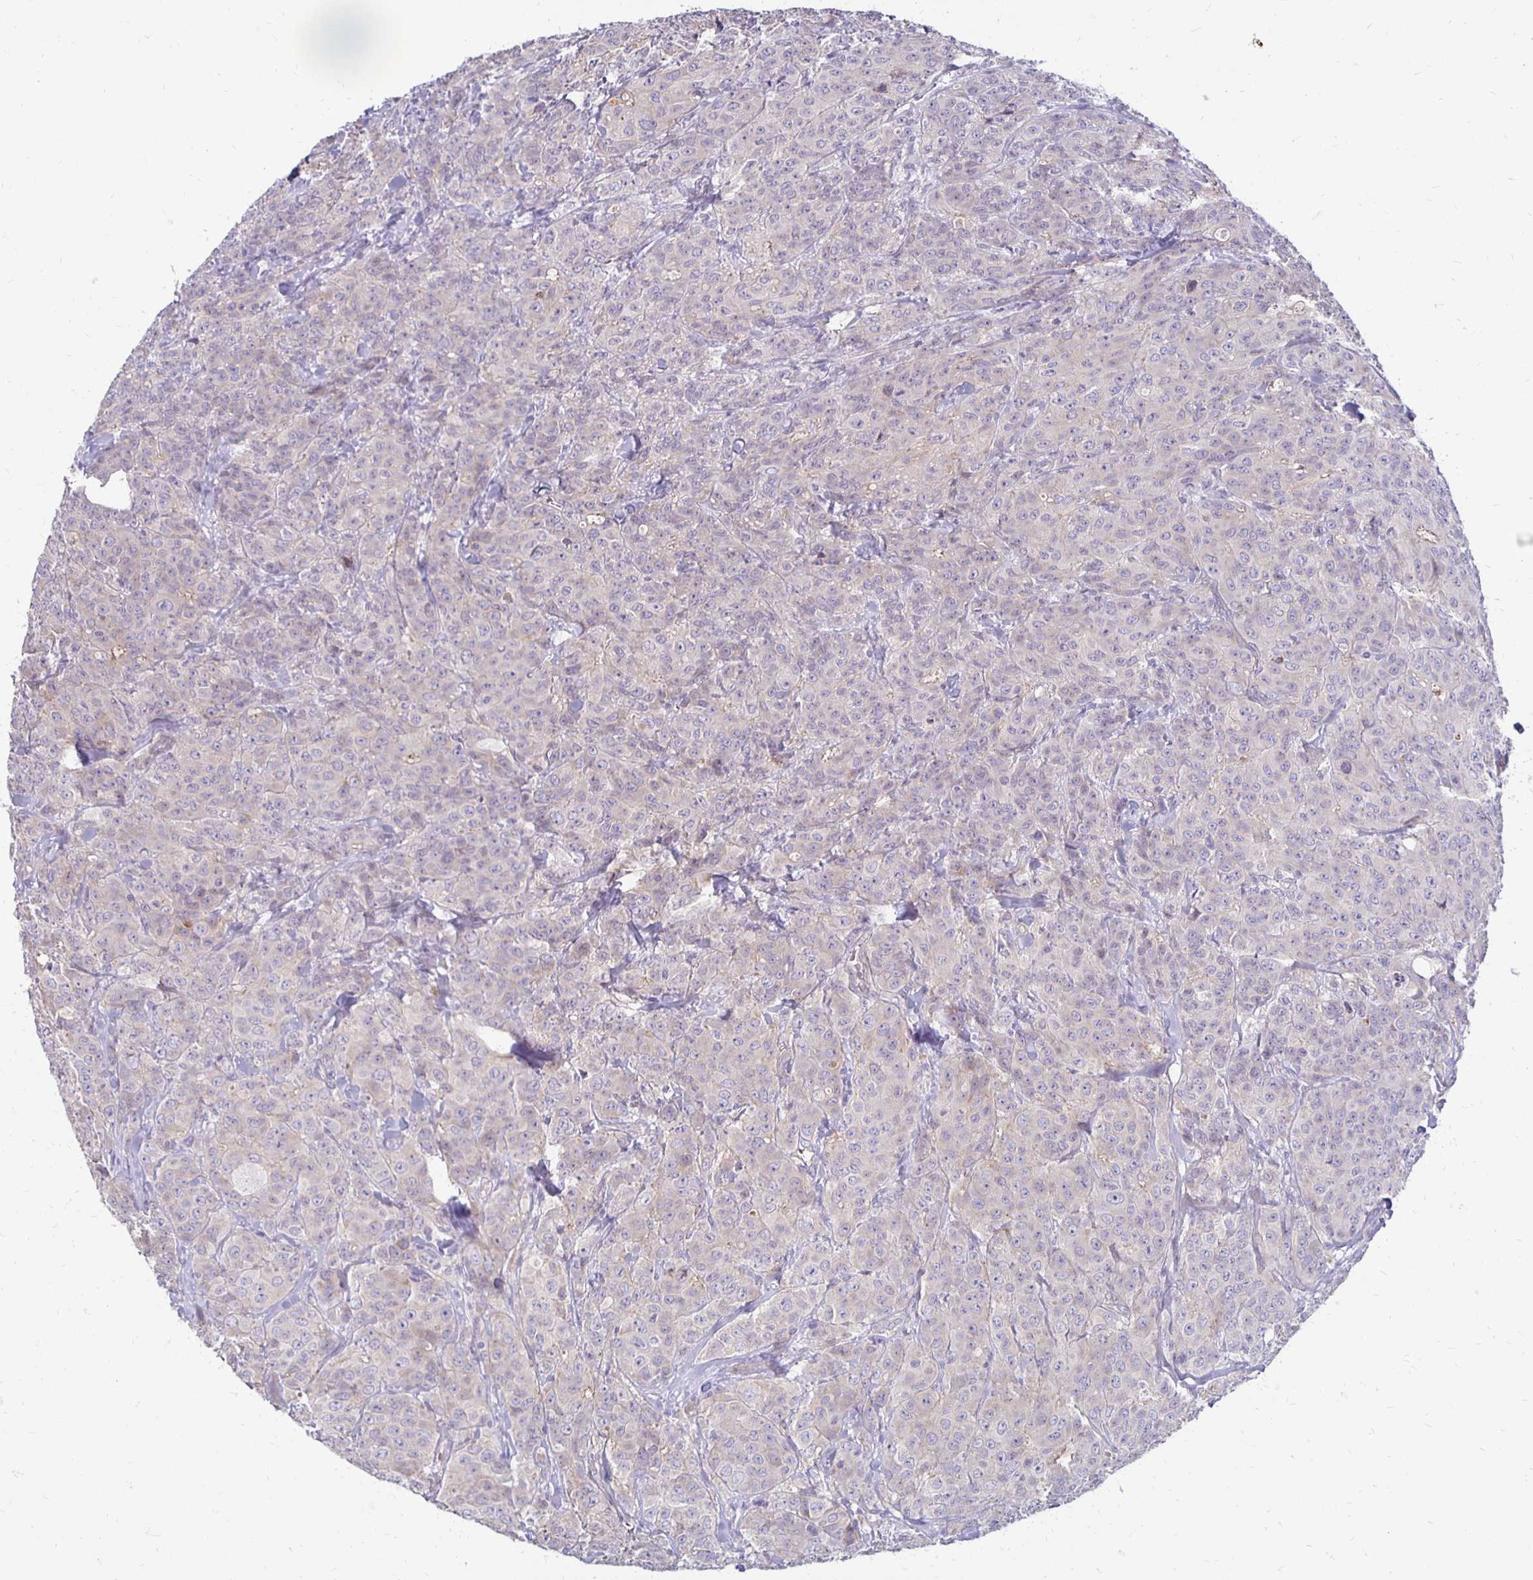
{"staining": {"intensity": "negative", "quantity": "none", "location": "none"}, "tissue": "breast cancer", "cell_type": "Tumor cells", "image_type": "cancer", "snomed": [{"axis": "morphology", "description": "Normal tissue, NOS"}, {"axis": "morphology", "description": "Duct carcinoma"}, {"axis": "topography", "description": "Breast"}], "caption": "Immunohistochemical staining of infiltrating ductal carcinoma (breast) exhibits no significant staining in tumor cells. The staining was performed using DAB (3,3'-diaminobenzidine) to visualize the protein expression in brown, while the nuclei were stained in blue with hematoxylin (Magnification: 20x).", "gene": "KATNBL1", "patient": {"sex": "female", "age": 43}}